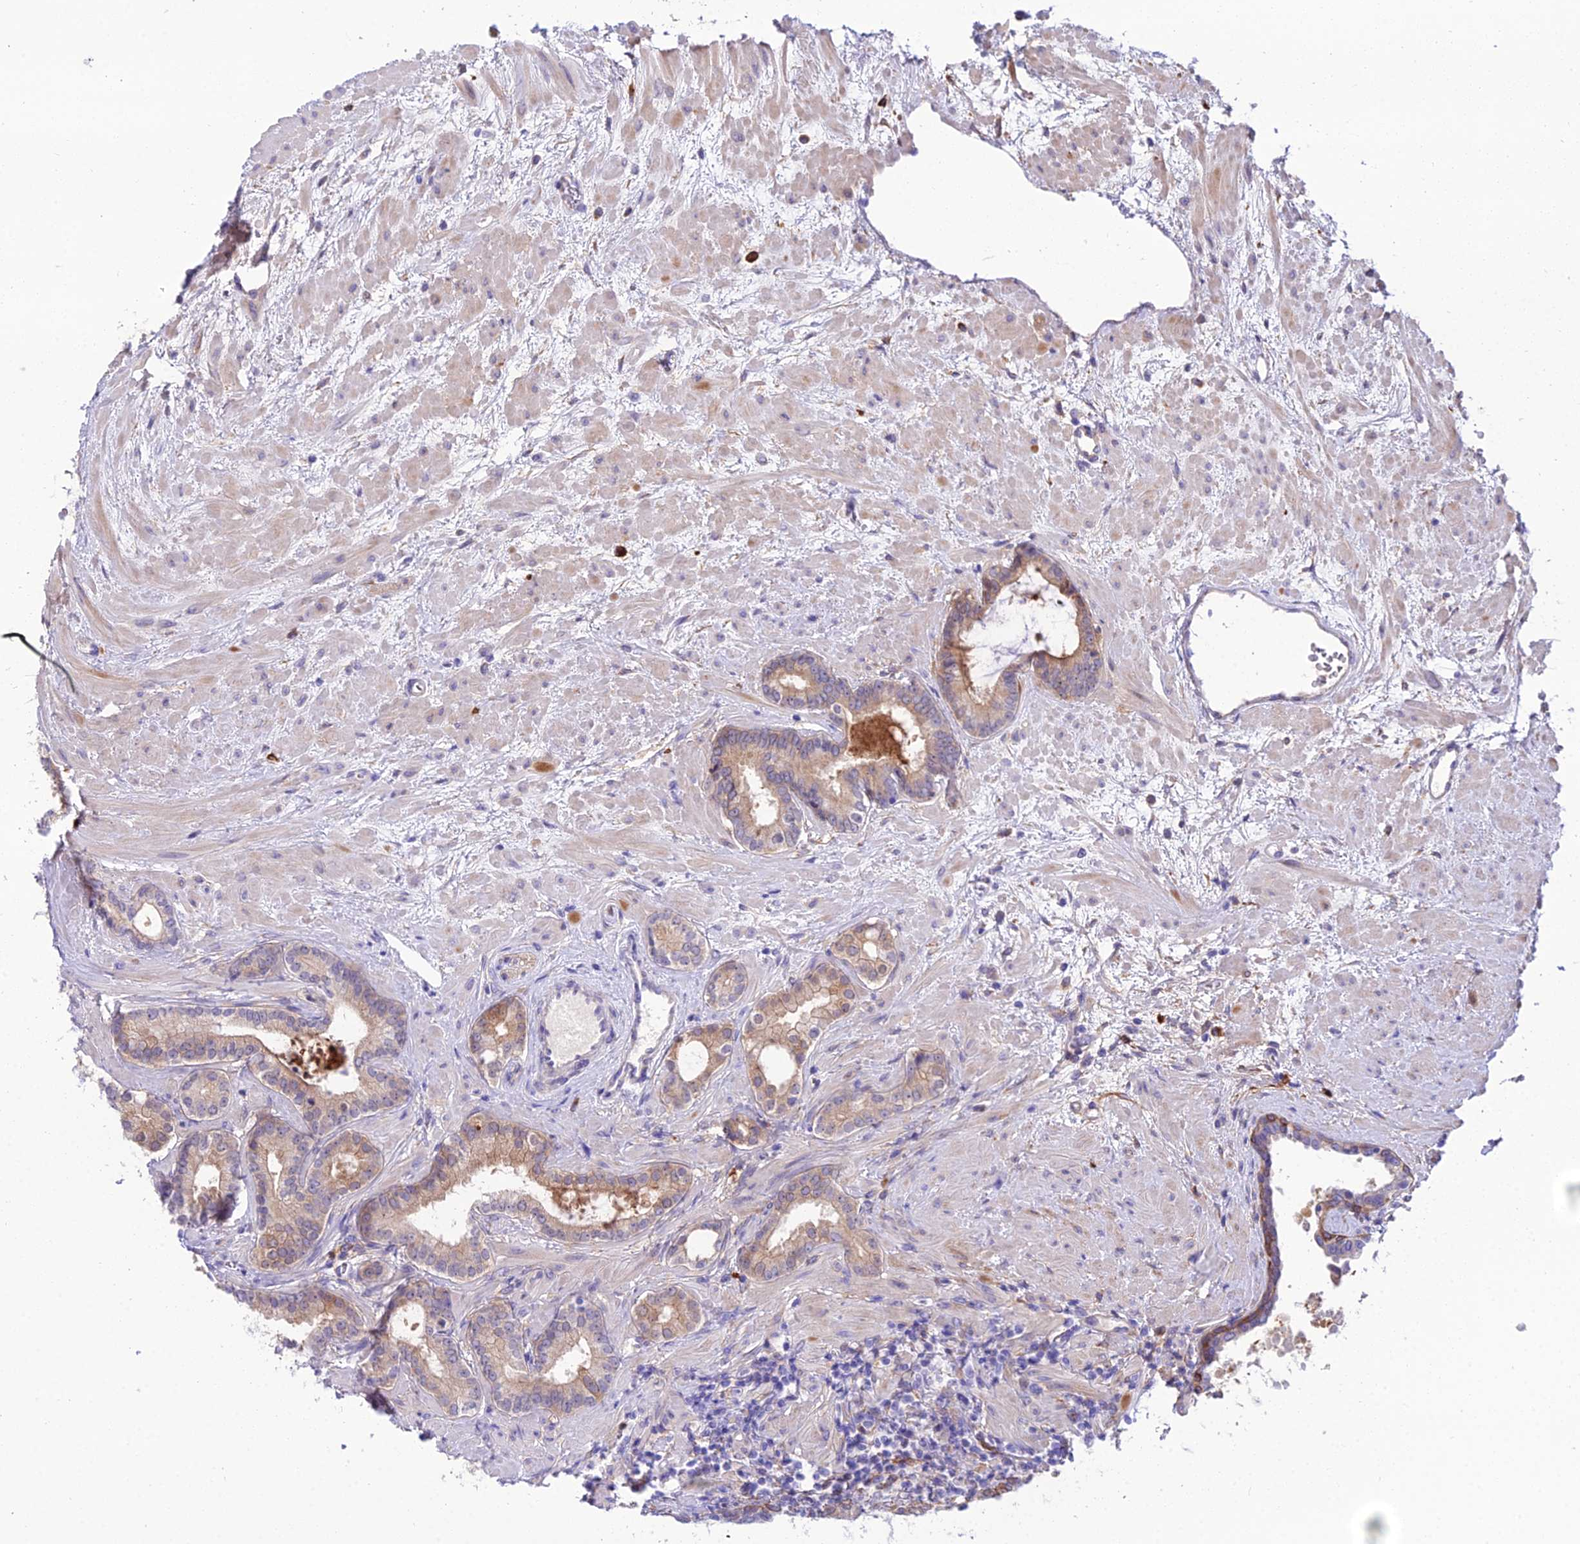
{"staining": {"intensity": "weak", "quantity": "25%-75%", "location": "cytoplasmic/membranous"}, "tissue": "prostate cancer", "cell_type": "Tumor cells", "image_type": "cancer", "snomed": [{"axis": "morphology", "description": "Adenocarcinoma, High grade"}, {"axis": "topography", "description": "Prostate"}], "caption": "Human prostate cancer stained with a protein marker reveals weak staining in tumor cells.", "gene": "MB21D2", "patient": {"sex": "male", "age": 64}}